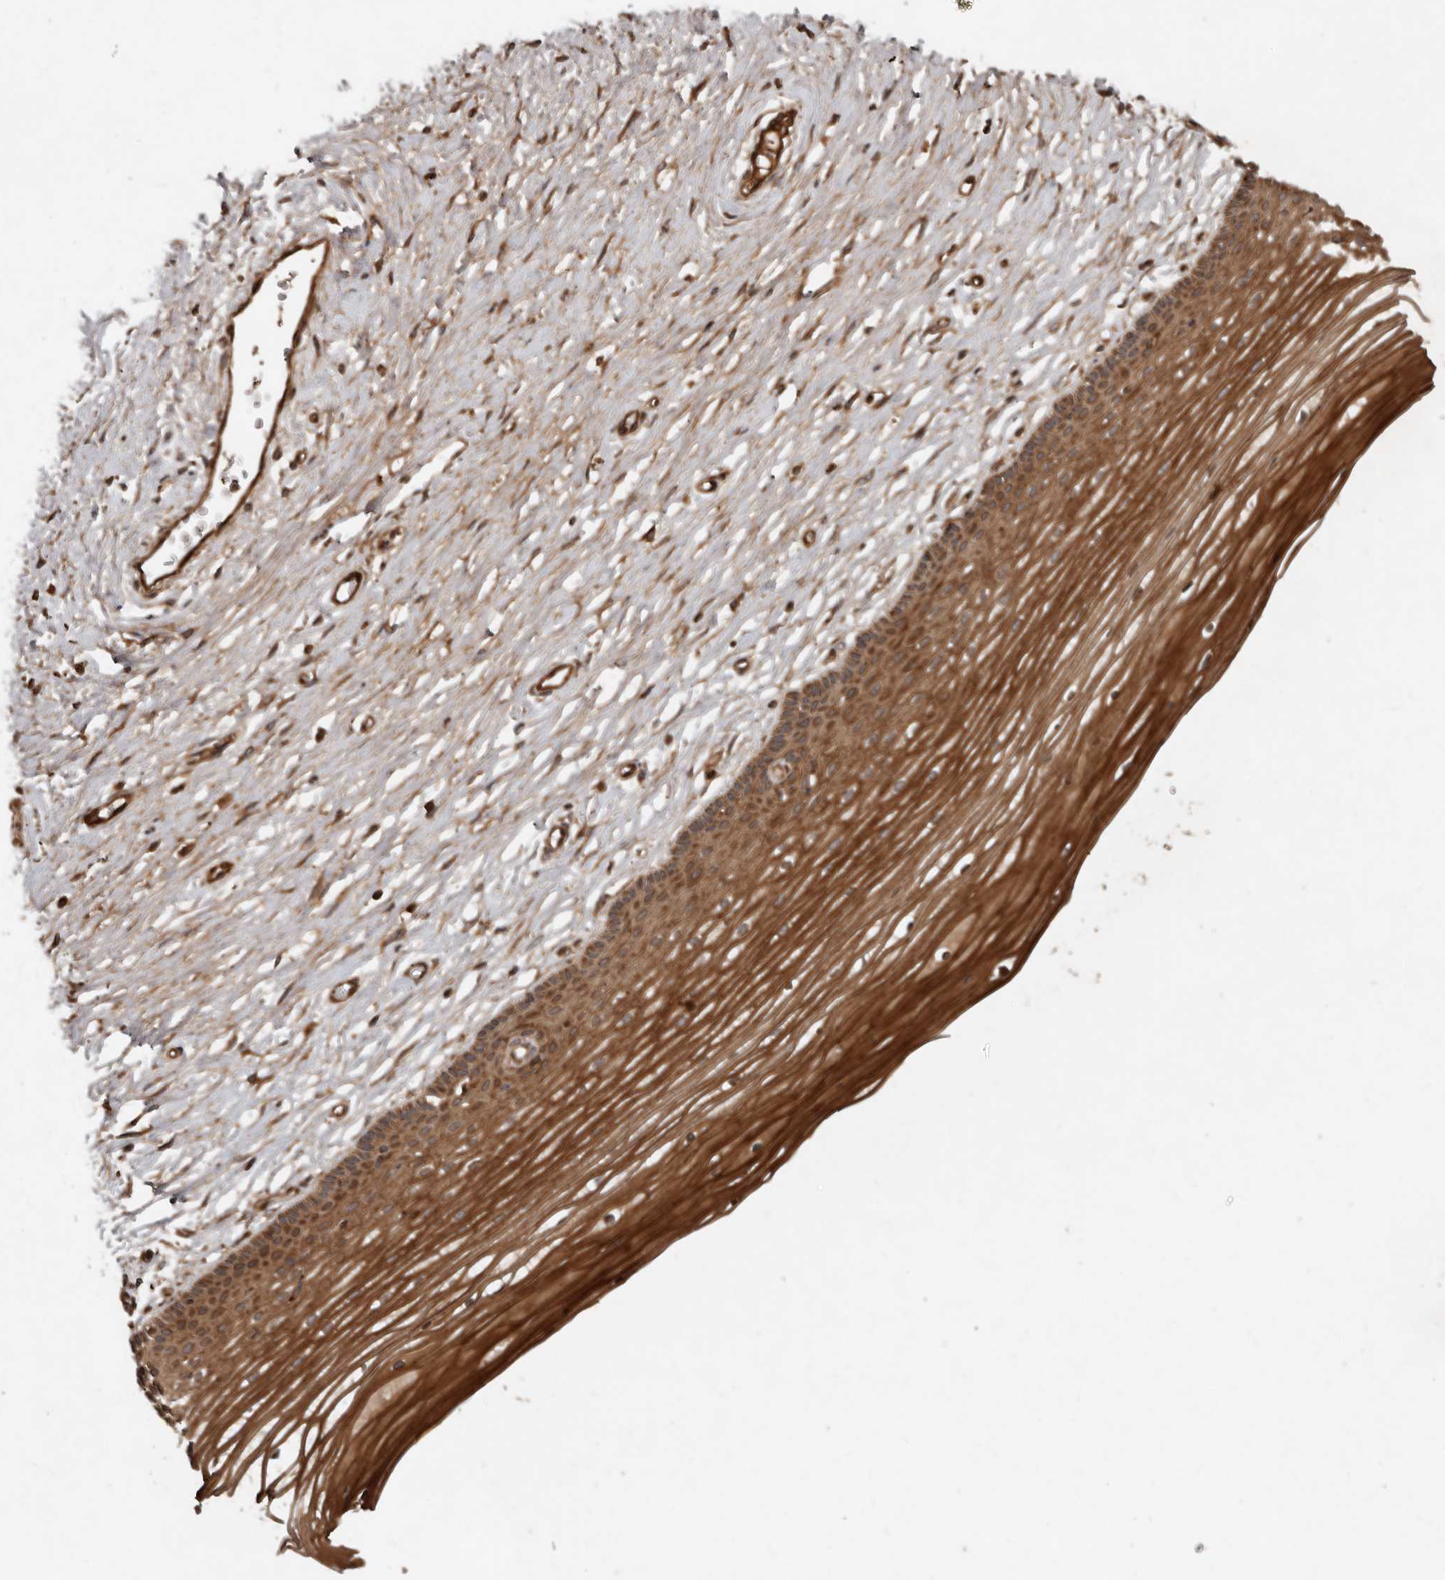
{"staining": {"intensity": "strong", "quantity": ">75%", "location": "cytoplasmic/membranous"}, "tissue": "vagina", "cell_type": "Squamous epithelial cells", "image_type": "normal", "snomed": [{"axis": "morphology", "description": "Normal tissue, NOS"}, {"axis": "topography", "description": "Vagina"}, {"axis": "topography", "description": "Cervix"}], "caption": "Squamous epithelial cells display high levels of strong cytoplasmic/membranous staining in approximately >75% of cells in unremarkable human vagina. (DAB IHC with brightfield microscopy, high magnification).", "gene": "STK36", "patient": {"sex": "female", "age": 40}}